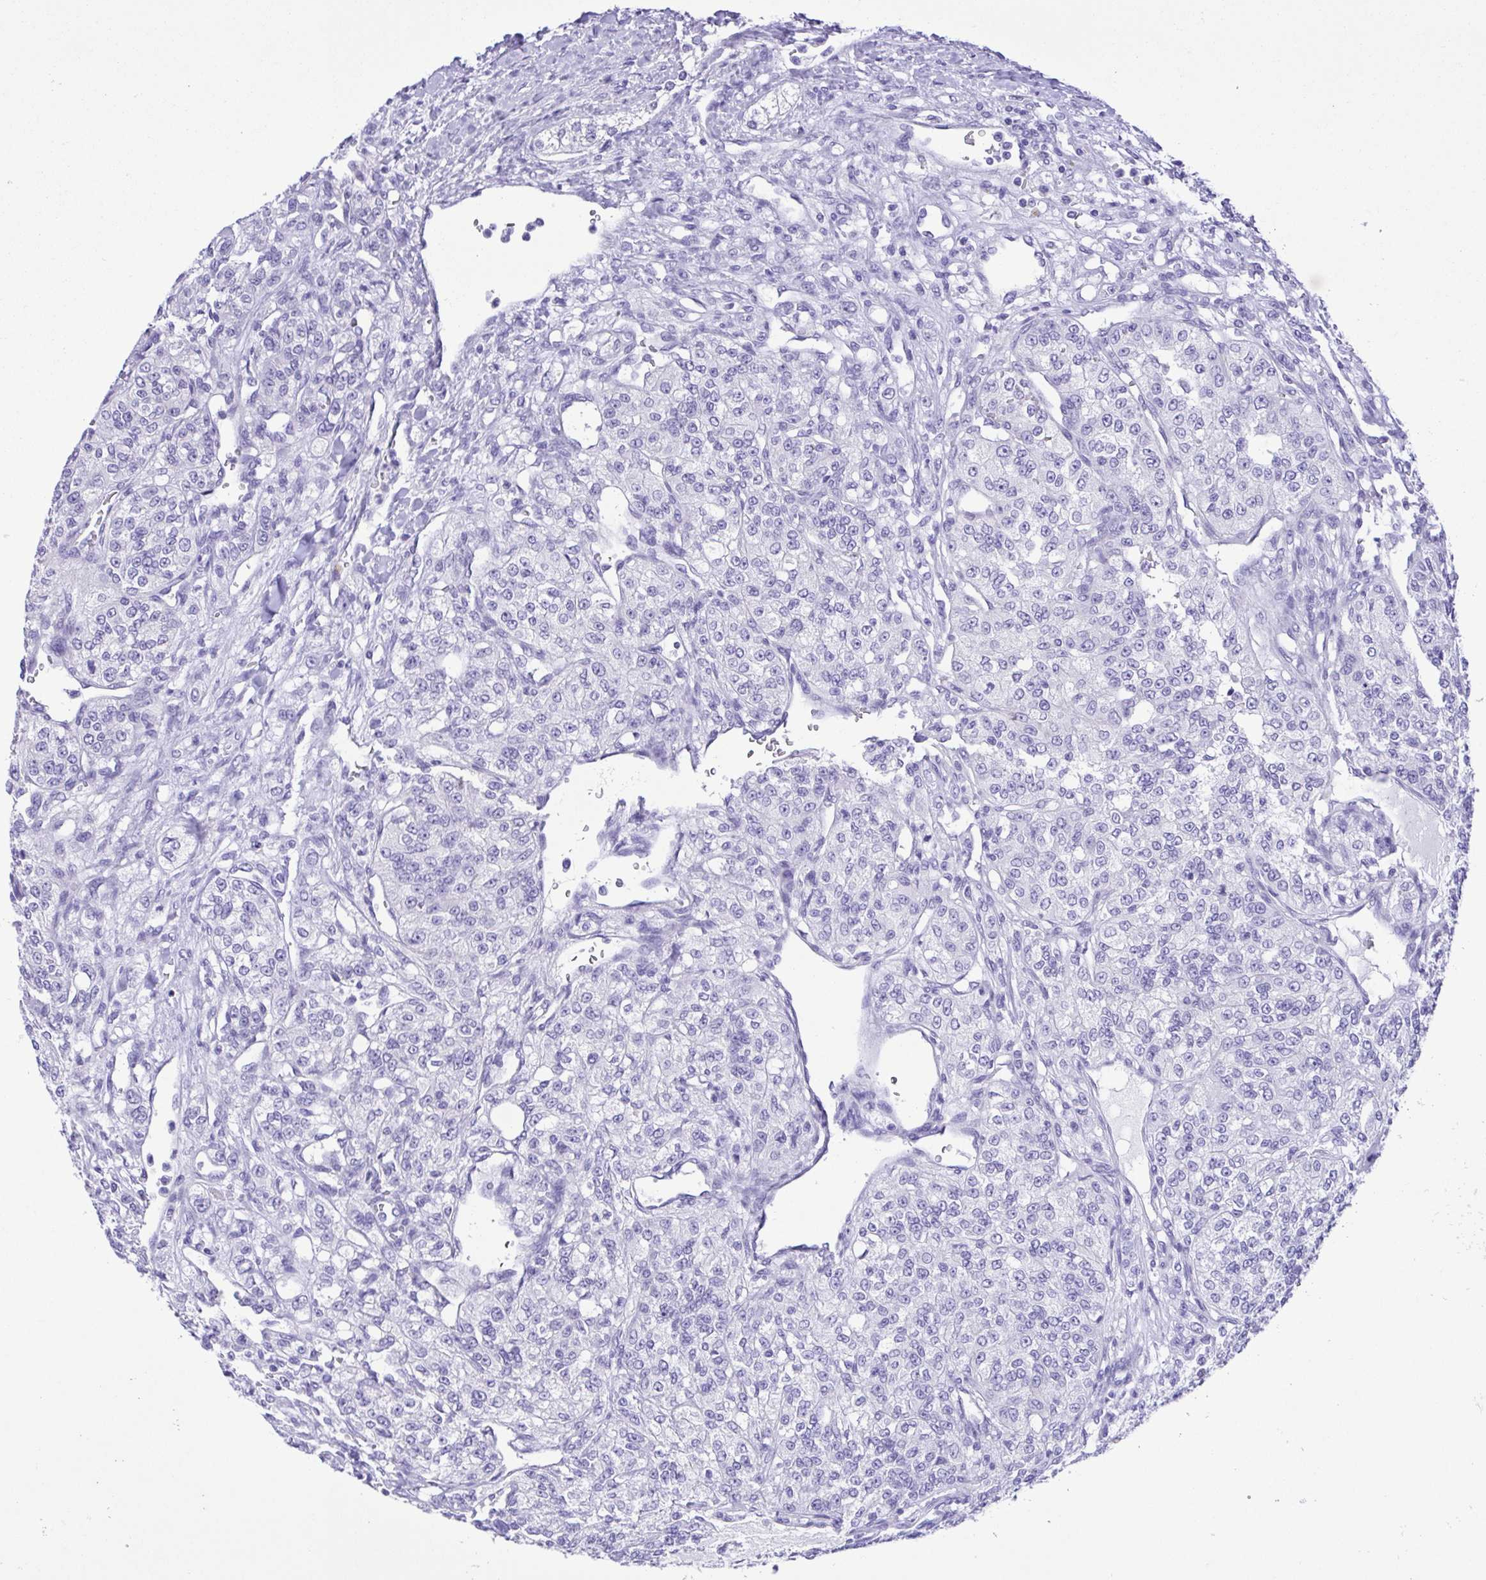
{"staining": {"intensity": "negative", "quantity": "none", "location": "none"}, "tissue": "renal cancer", "cell_type": "Tumor cells", "image_type": "cancer", "snomed": [{"axis": "morphology", "description": "Adenocarcinoma, NOS"}, {"axis": "topography", "description": "Kidney"}], "caption": "IHC image of renal cancer (adenocarcinoma) stained for a protein (brown), which reveals no positivity in tumor cells.", "gene": "OVGP1", "patient": {"sex": "female", "age": 63}}